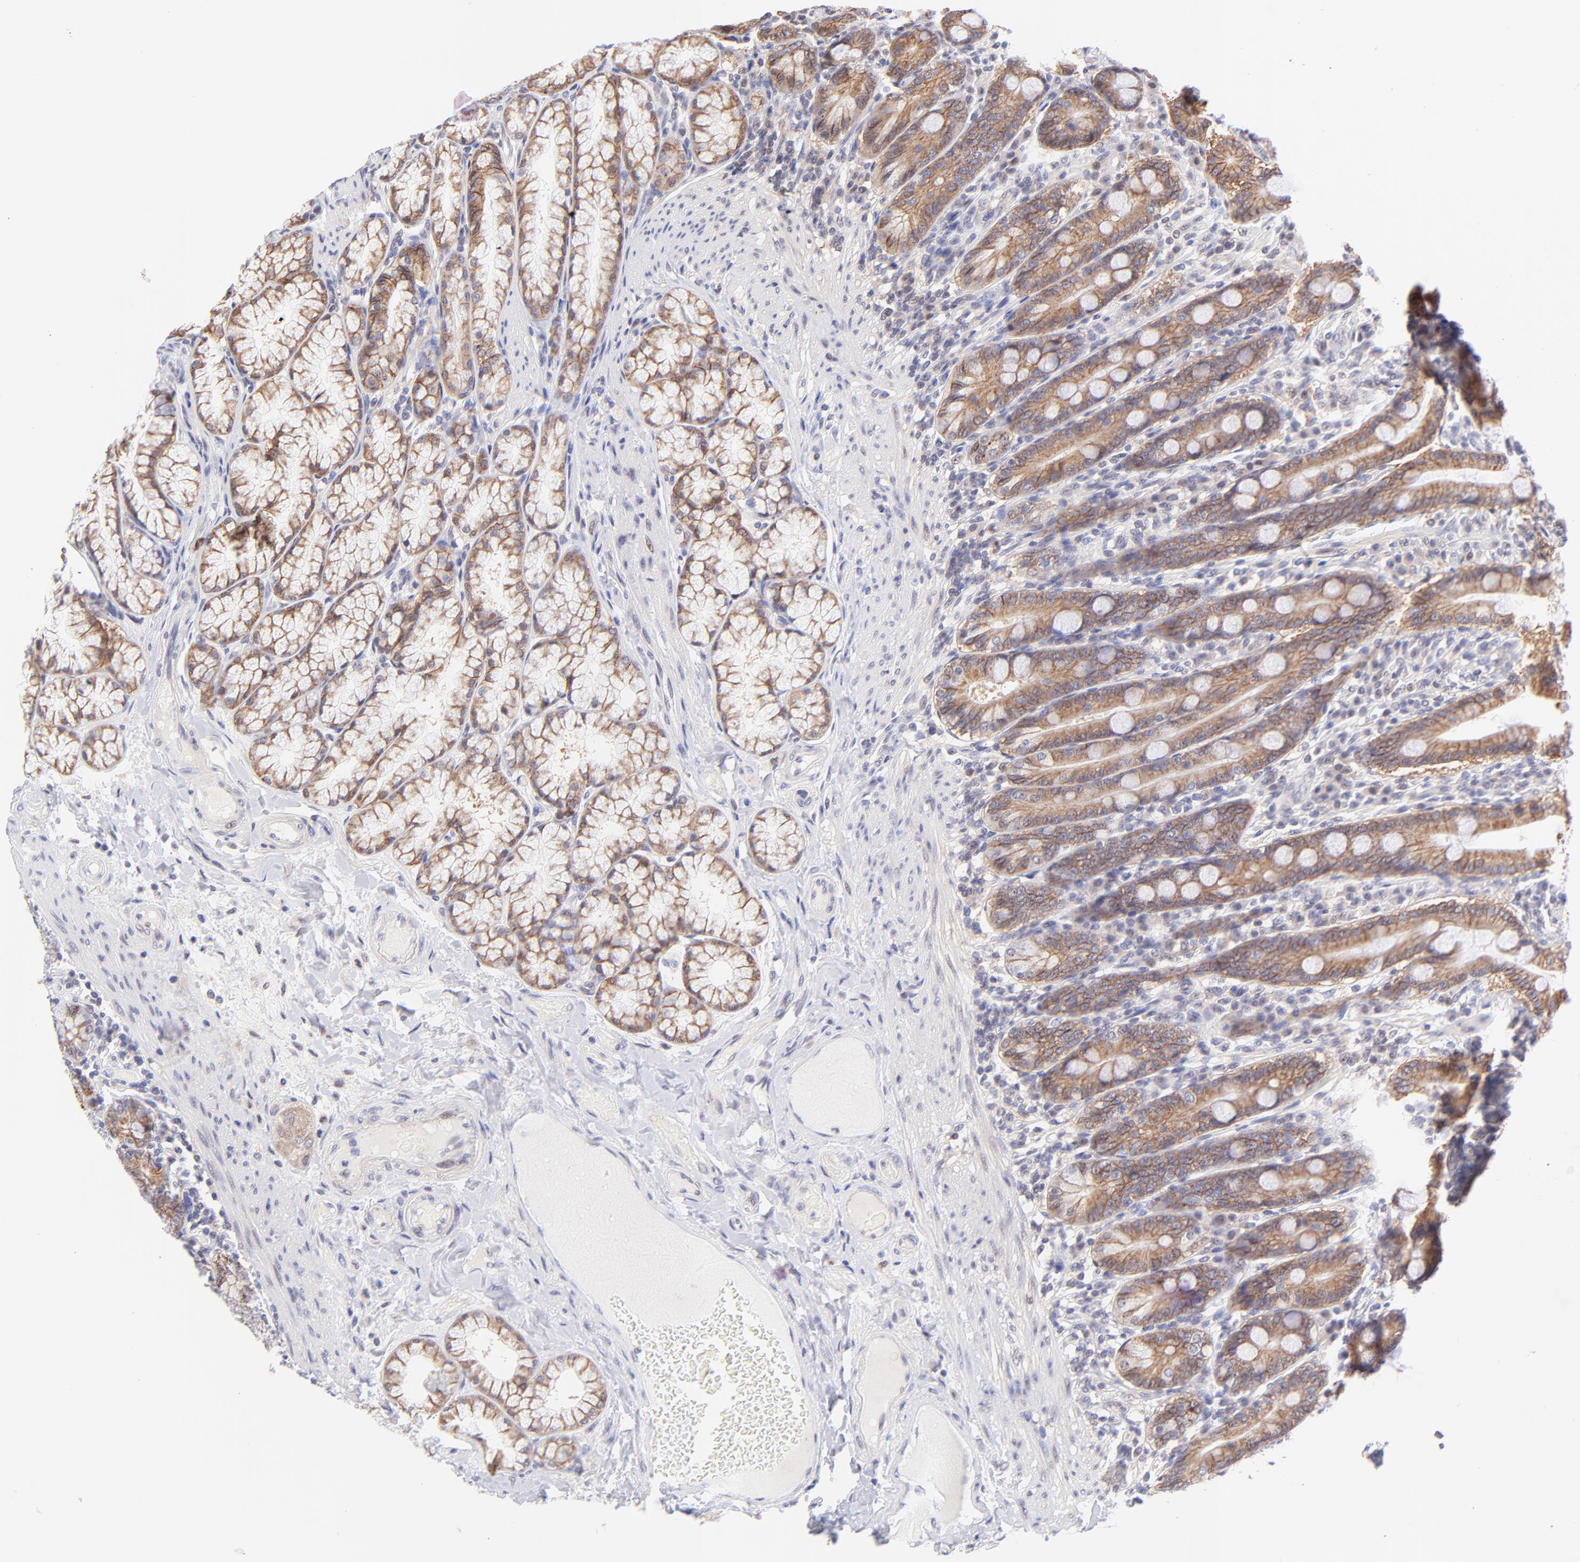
{"staining": {"intensity": "weak", "quantity": ">75%", "location": "cytoplasmic/membranous"}, "tissue": "duodenum", "cell_type": "Glandular cells", "image_type": "normal", "snomed": [{"axis": "morphology", "description": "Normal tissue, NOS"}, {"axis": "topography", "description": "Duodenum"}], "caption": "A brown stain highlights weak cytoplasmic/membranous staining of a protein in glandular cells of benign duodenum.", "gene": "PBDC1", "patient": {"sex": "female", "age": 64}}